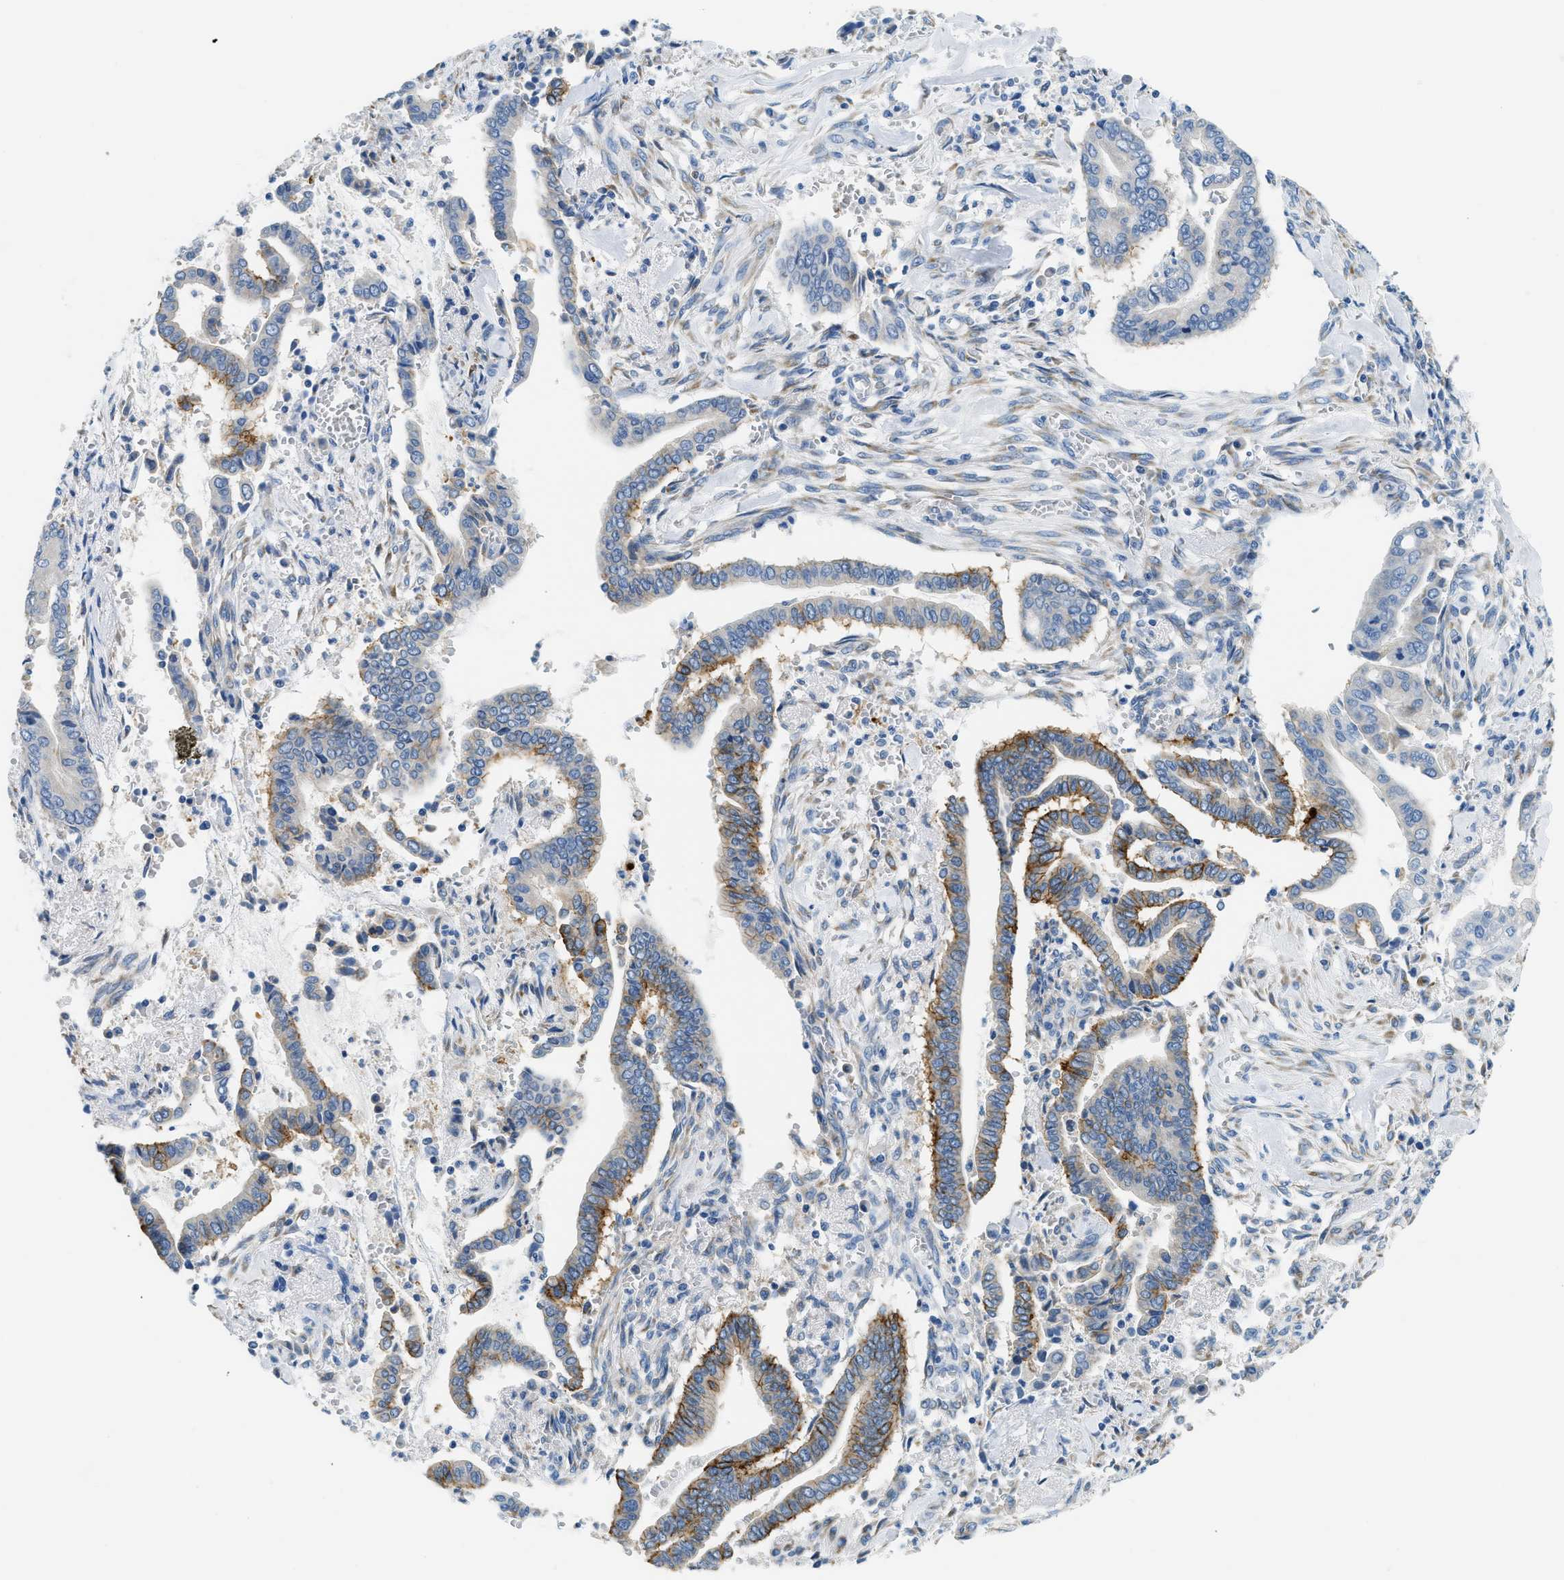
{"staining": {"intensity": "moderate", "quantity": "<25%", "location": "cytoplasmic/membranous"}, "tissue": "cervical cancer", "cell_type": "Tumor cells", "image_type": "cancer", "snomed": [{"axis": "morphology", "description": "Adenocarcinoma, NOS"}, {"axis": "topography", "description": "Cervix"}], "caption": "Moderate cytoplasmic/membranous expression for a protein is present in approximately <25% of tumor cells of cervical cancer (adenocarcinoma) using immunohistochemistry (IHC).", "gene": "CLDN18", "patient": {"sex": "female", "age": 44}}